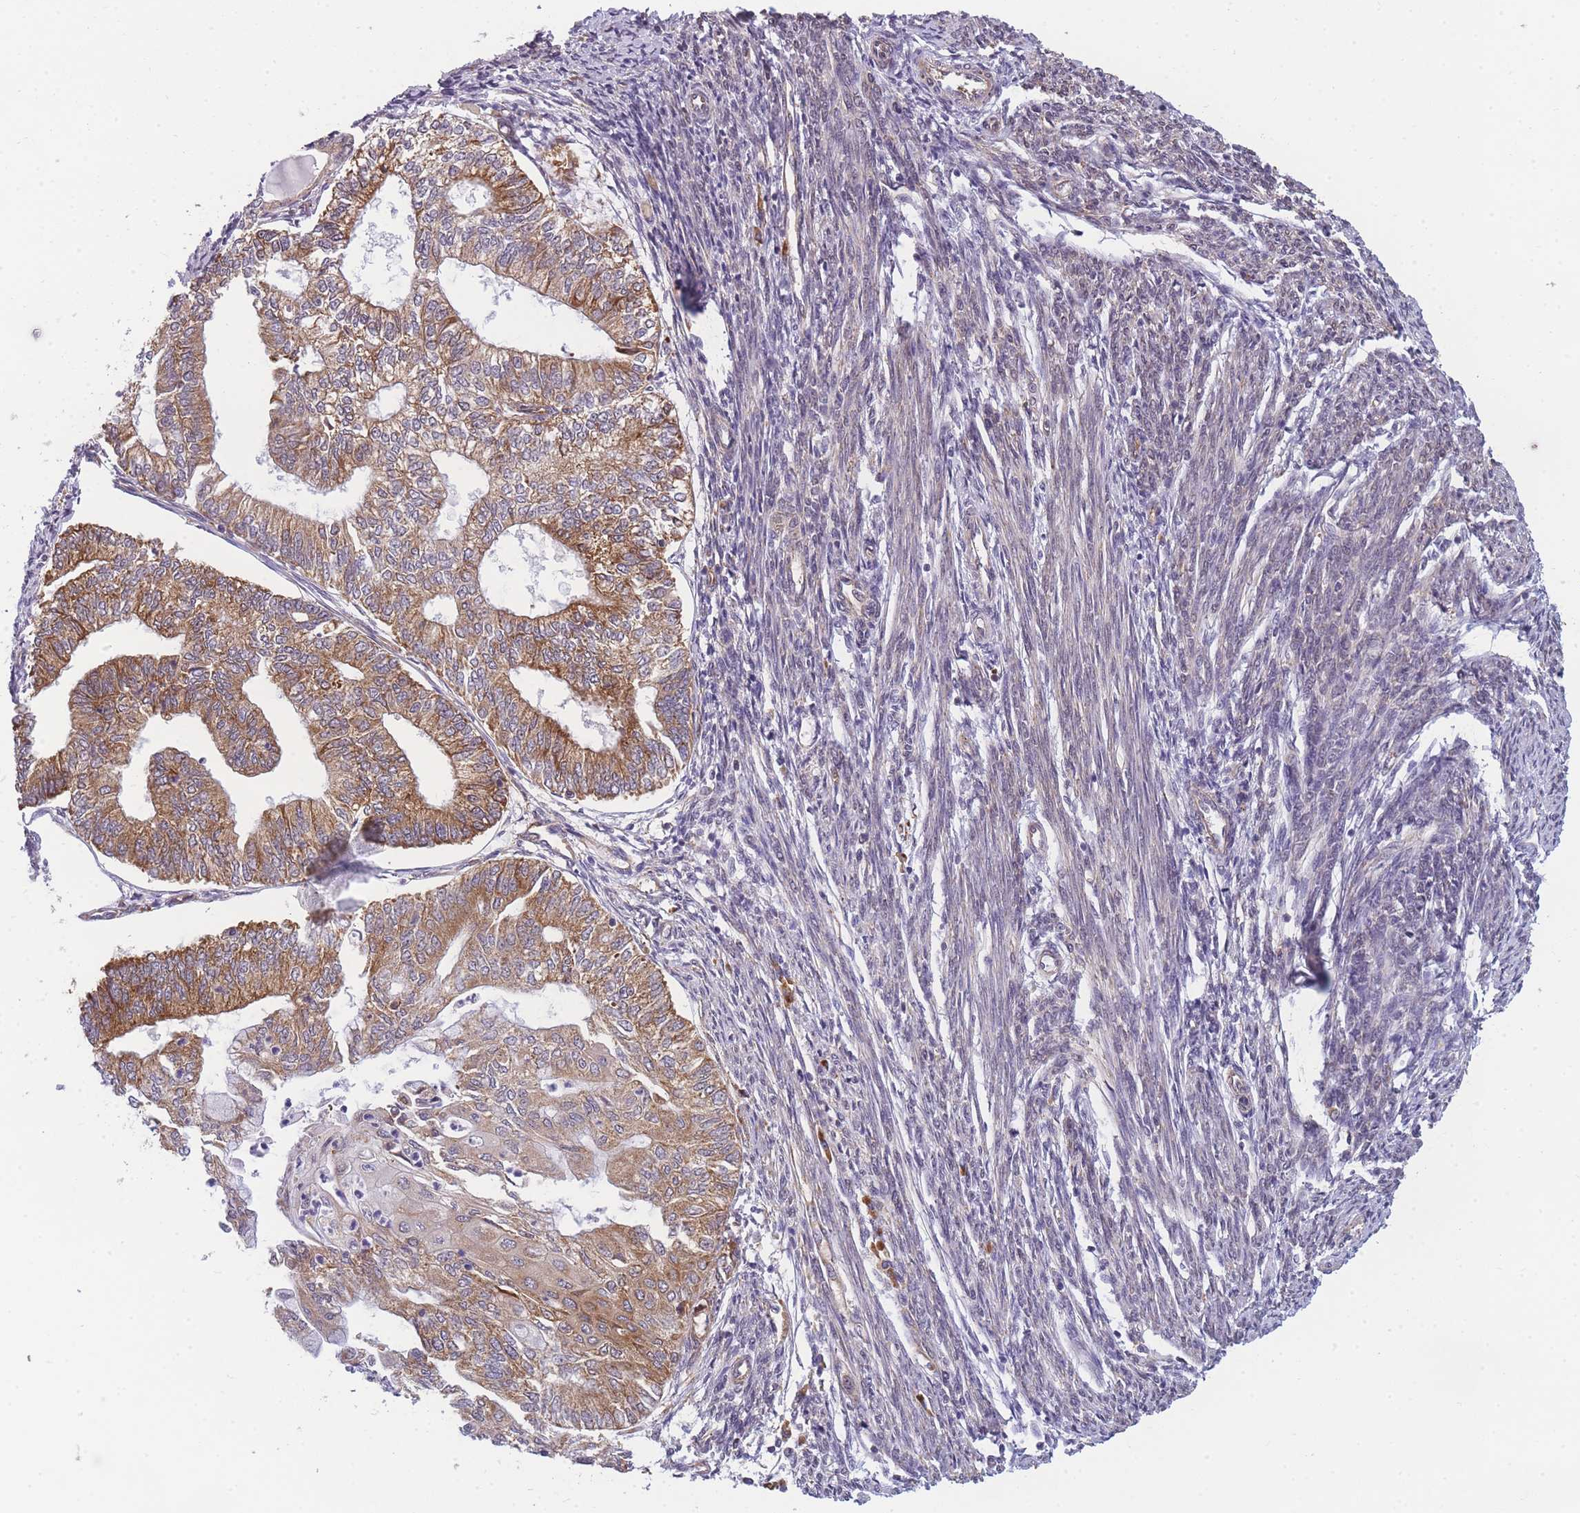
{"staining": {"intensity": "weak", "quantity": "25%-75%", "location": "cytoplasmic/membranous,nuclear"}, "tissue": "smooth muscle", "cell_type": "Smooth muscle cells", "image_type": "normal", "snomed": [{"axis": "morphology", "description": "Normal tissue, NOS"}, {"axis": "topography", "description": "Smooth muscle"}, {"axis": "topography", "description": "Uterus"}], "caption": "Protein analysis of unremarkable smooth muscle reveals weak cytoplasmic/membranous,nuclear positivity in approximately 25%-75% of smooth muscle cells.", "gene": "ENSG00000276345", "patient": {"sex": "female", "age": 59}}